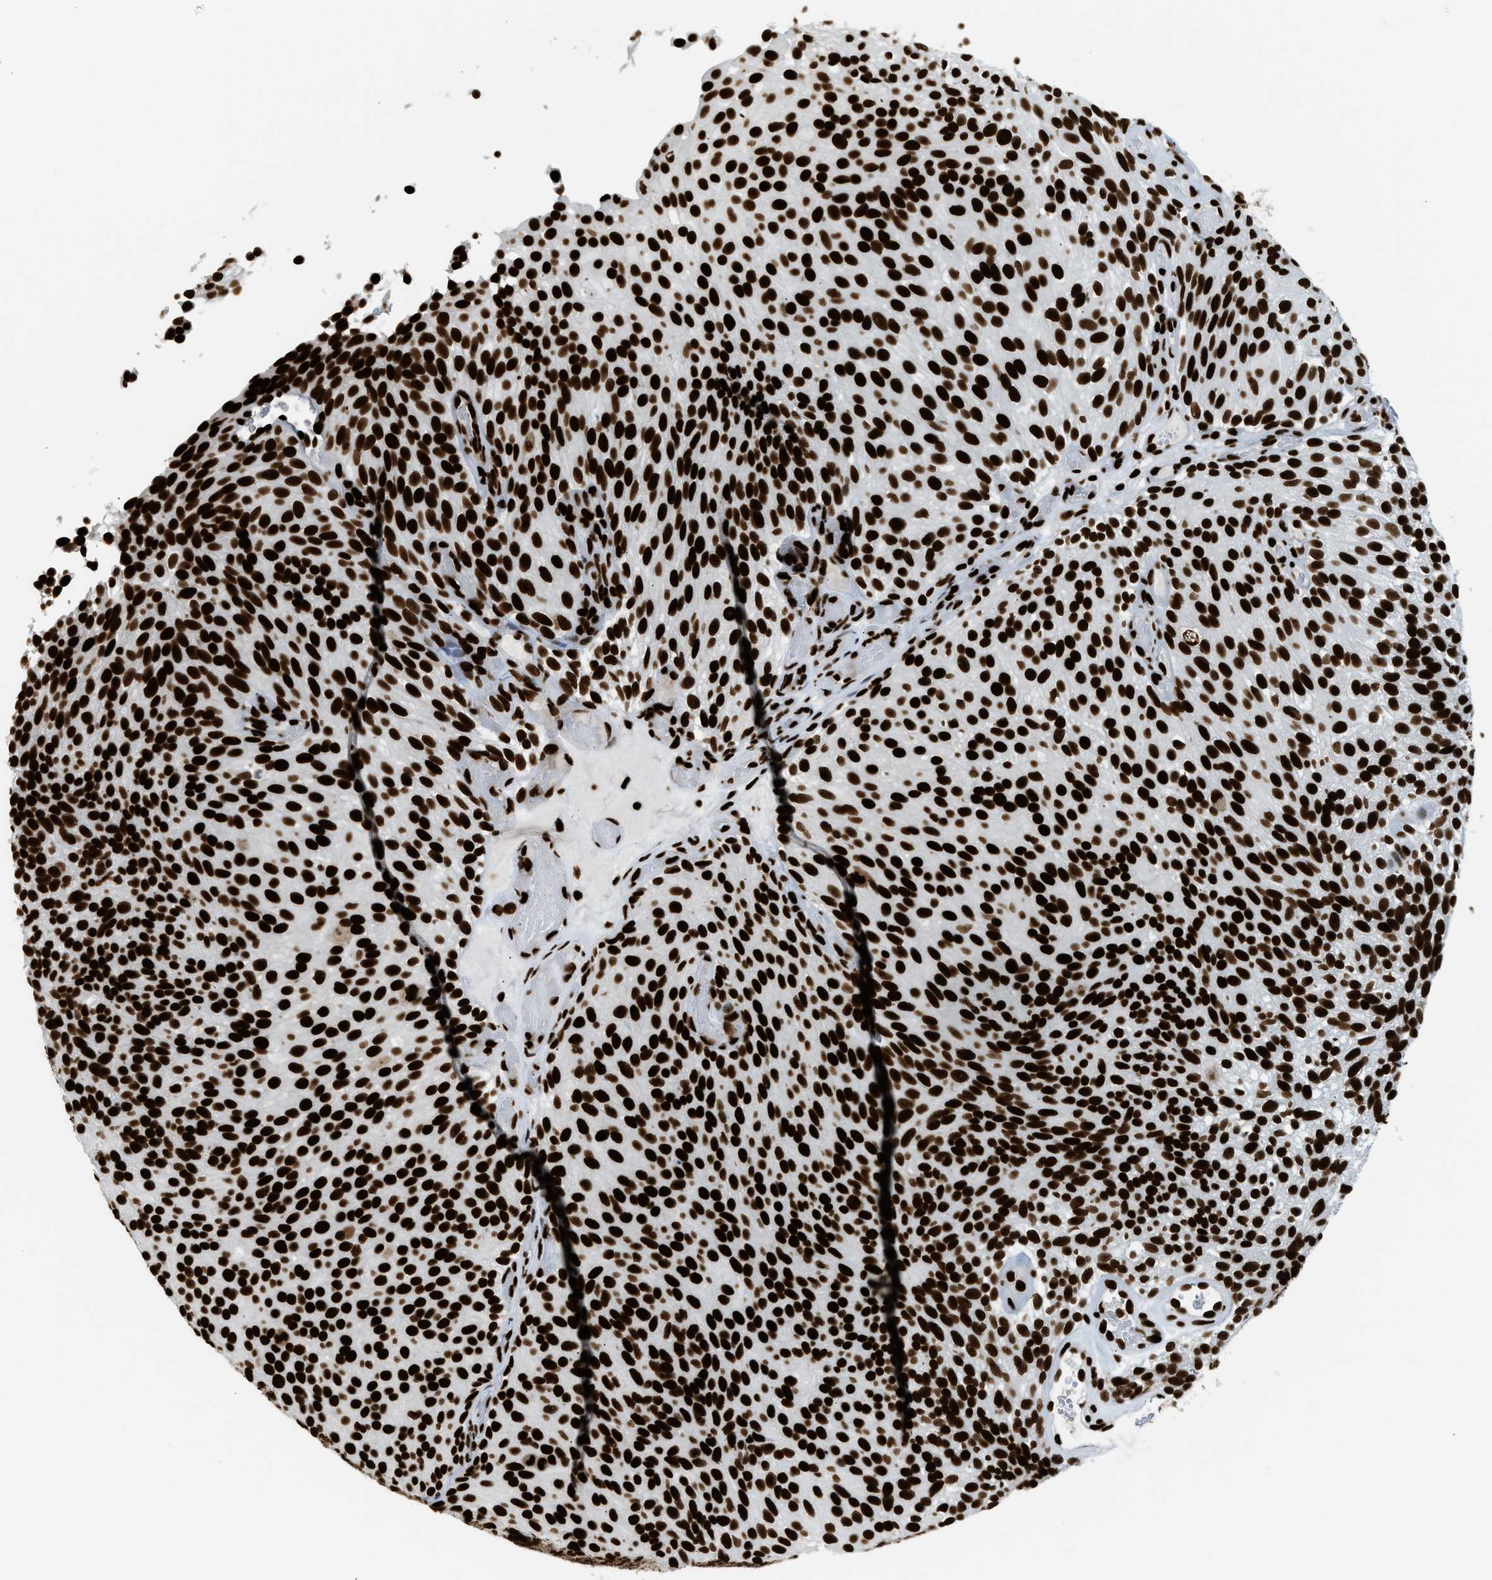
{"staining": {"intensity": "strong", "quantity": ">75%", "location": "nuclear"}, "tissue": "urothelial cancer", "cell_type": "Tumor cells", "image_type": "cancer", "snomed": [{"axis": "morphology", "description": "Urothelial carcinoma, Low grade"}, {"axis": "topography", "description": "Urinary bladder"}], "caption": "Strong nuclear positivity is present in about >75% of tumor cells in urothelial cancer. (IHC, brightfield microscopy, high magnification).", "gene": "PIF1", "patient": {"sex": "male", "age": 78}}